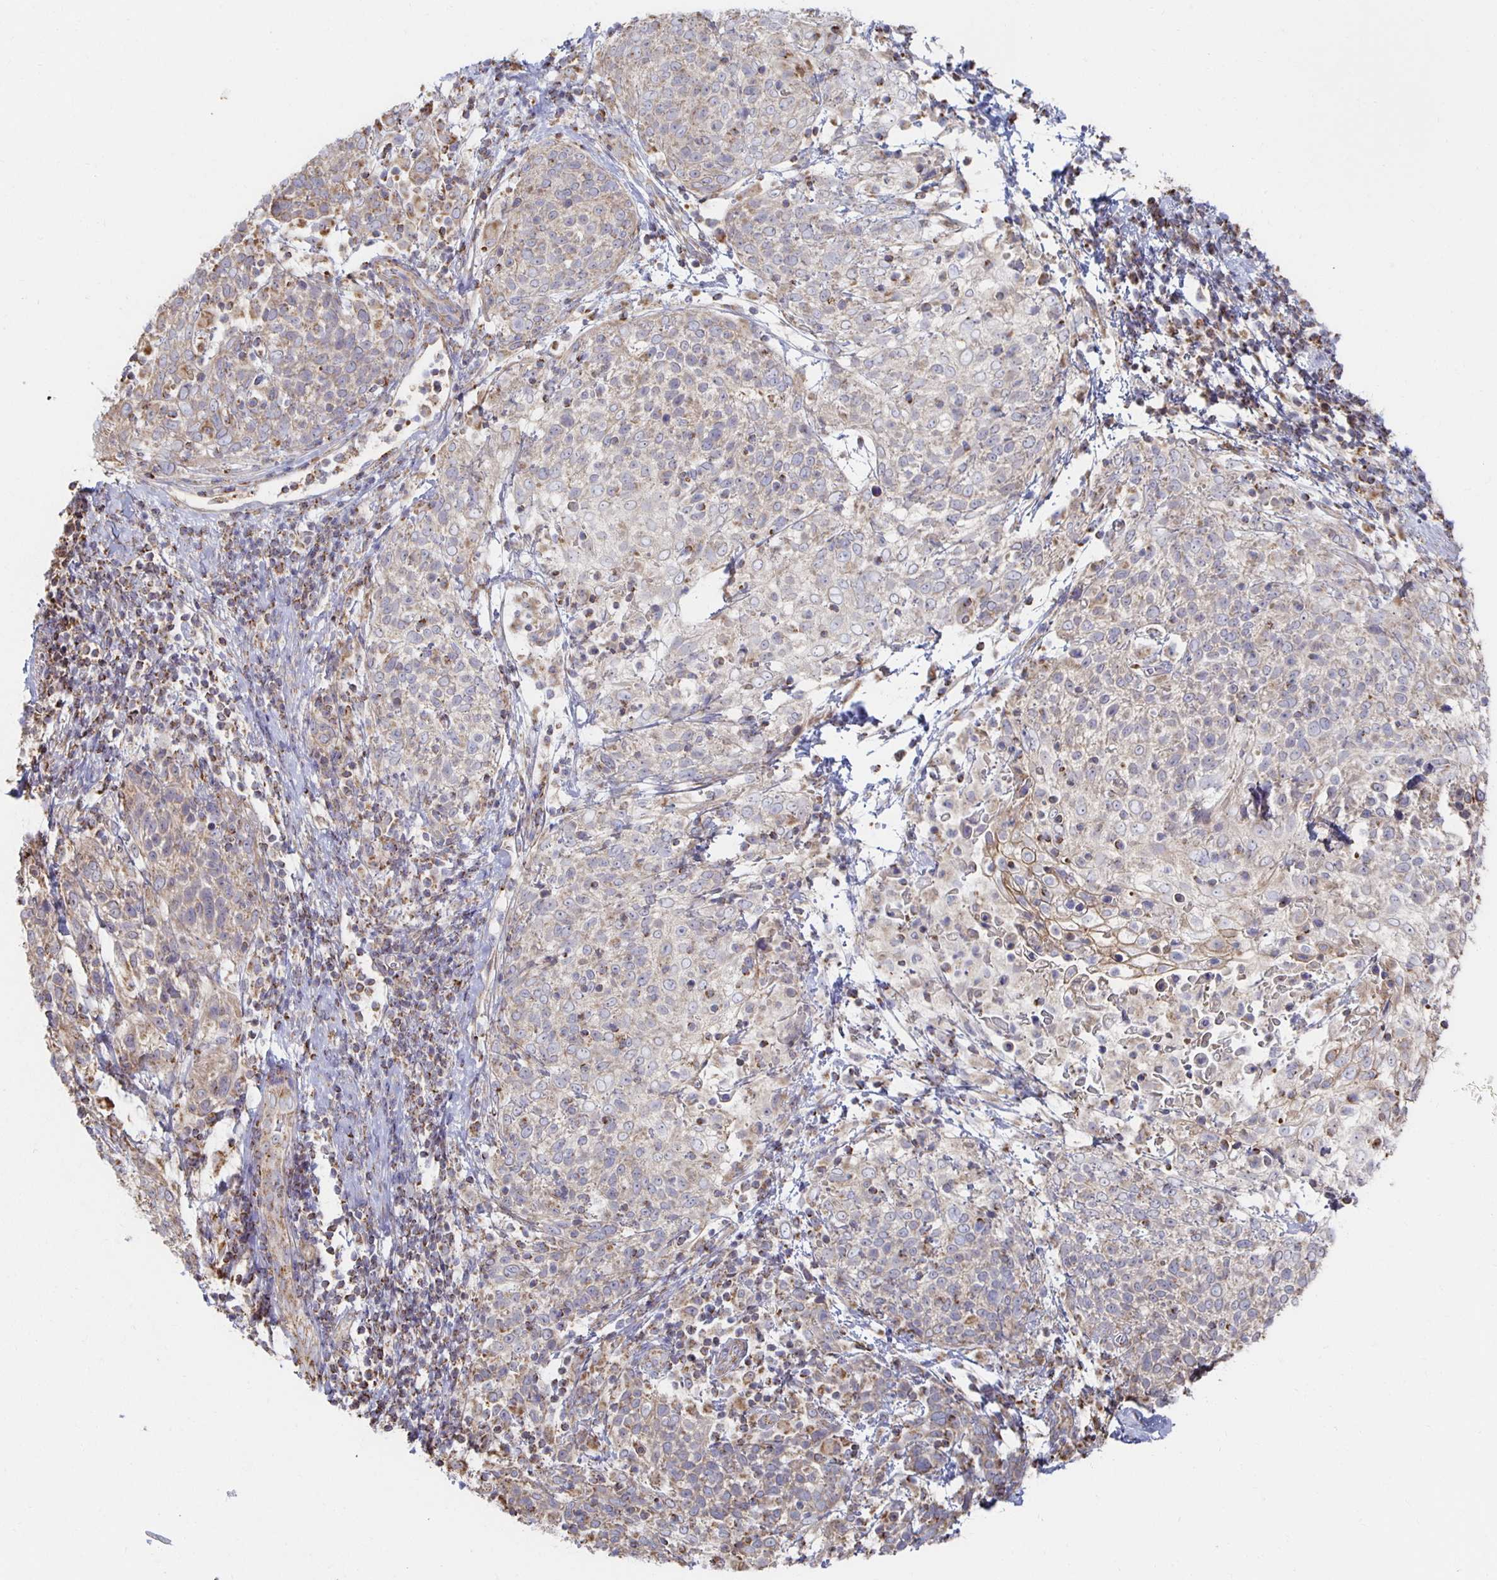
{"staining": {"intensity": "weak", "quantity": "<25%", "location": "cytoplasmic/membranous"}, "tissue": "cervical cancer", "cell_type": "Tumor cells", "image_type": "cancer", "snomed": [{"axis": "morphology", "description": "Squamous cell carcinoma, NOS"}, {"axis": "topography", "description": "Cervix"}], "caption": "This is an immunohistochemistry histopathology image of human cervical cancer (squamous cell carcinoma). There is no staining in tumor cells.", "gene": "NKX2-8", "patient": {"sex": "female", "age": 61}}